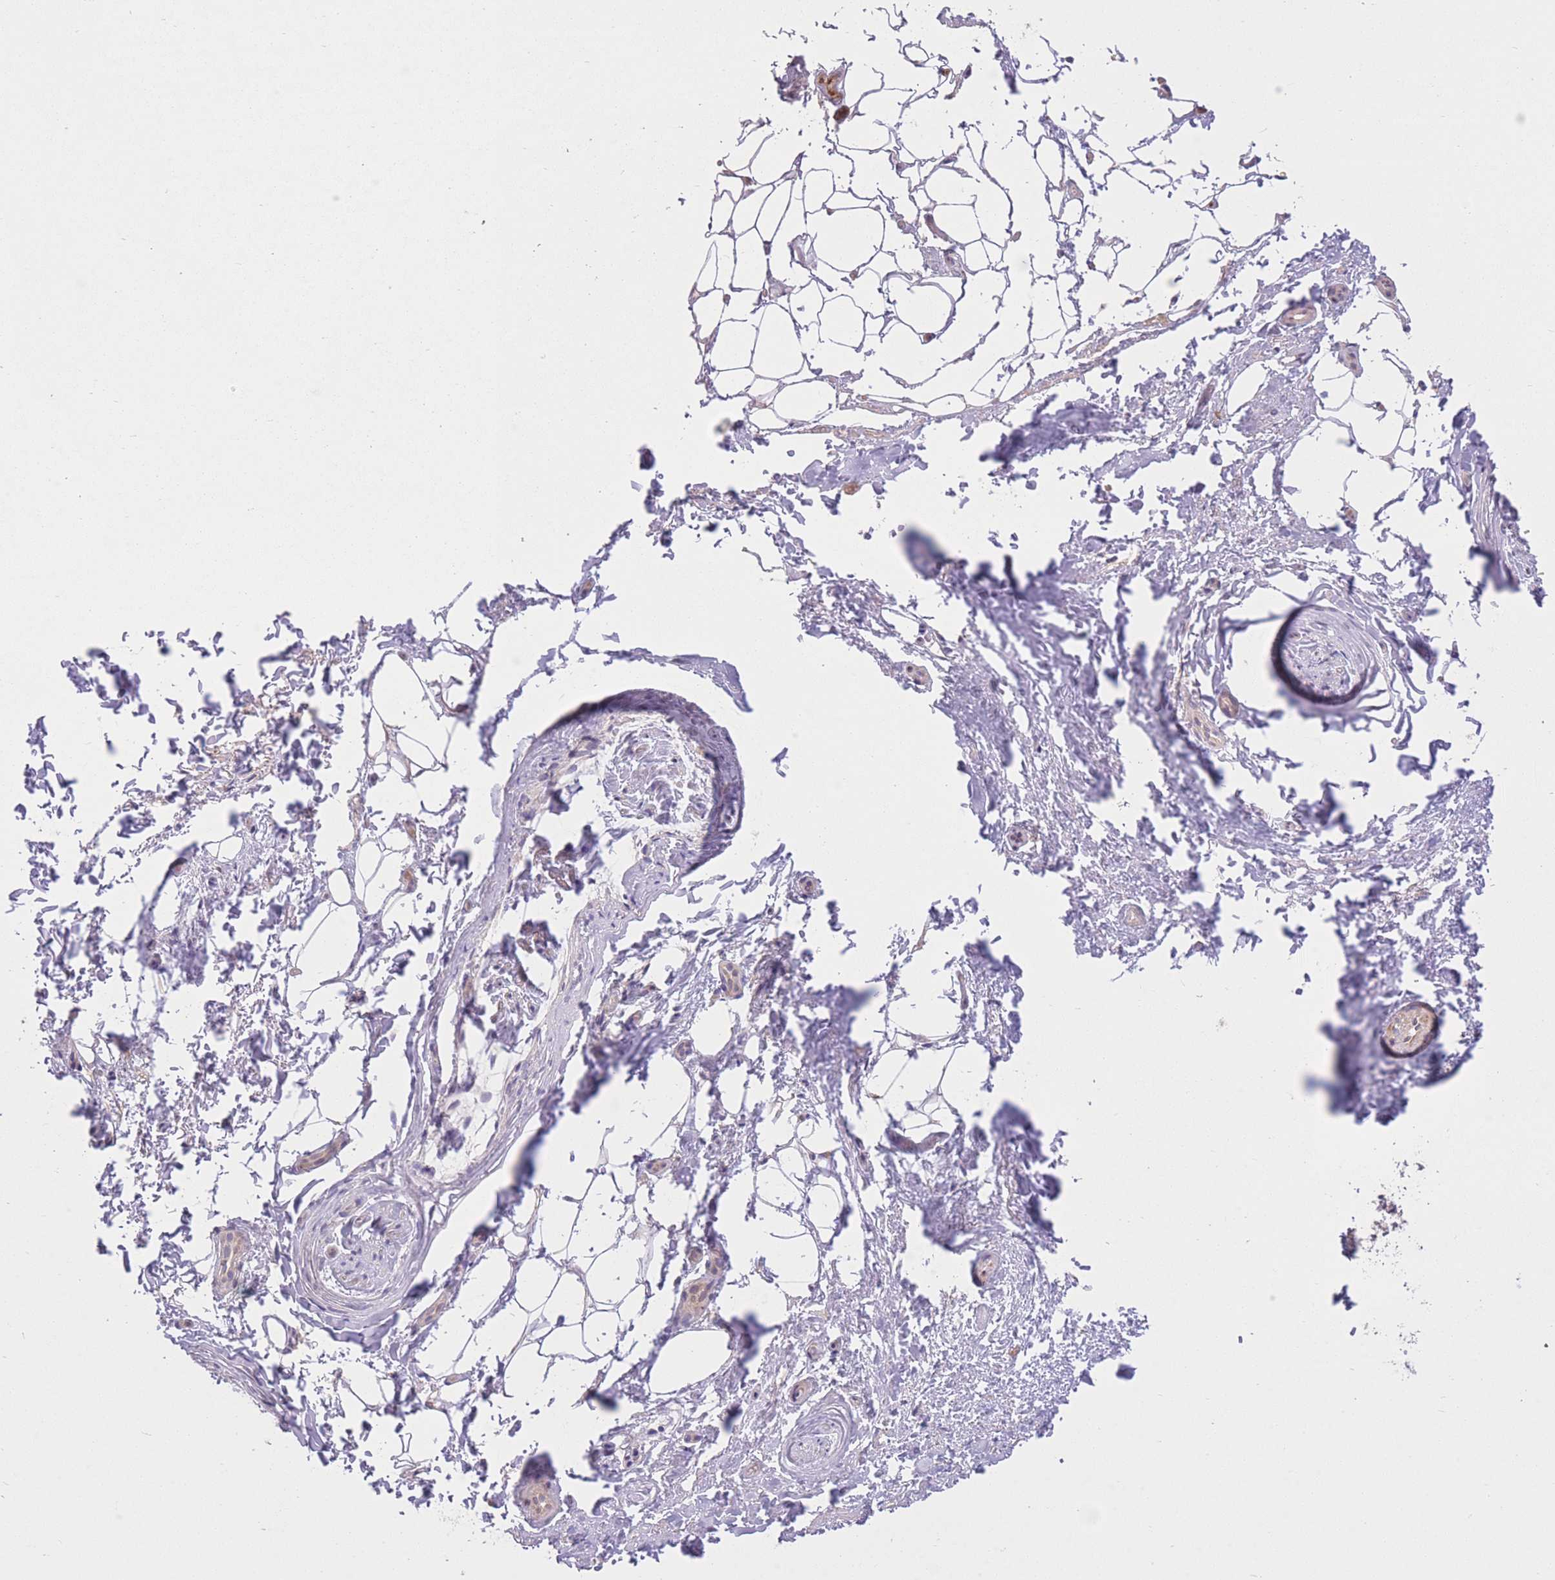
{"staining": {"intensity": "negative", "quantity": "none", "location": "none"}, "tissue": "adipose tissue", "cell_type": "Adipocytes", "image_type": "normal", "snomed": [{"axis": "morphology", "description": "Normal tissue, NOS"}, {"axis": "topography", "description": "Peripheral nerve tissue"}], "caption": "DAB (3,3'-diaminobenzidine) immunohistochemical staining of benign human adipose tissue shows no significant staining in adipocytes. The staining was performed using DAB to visualize the protein expression in brown, while the nuclei were stained in blue with hematoxylin (Magnification: 20x).", "gene": "POLR3F", "patient": {"sex": "female", "age": 61}}